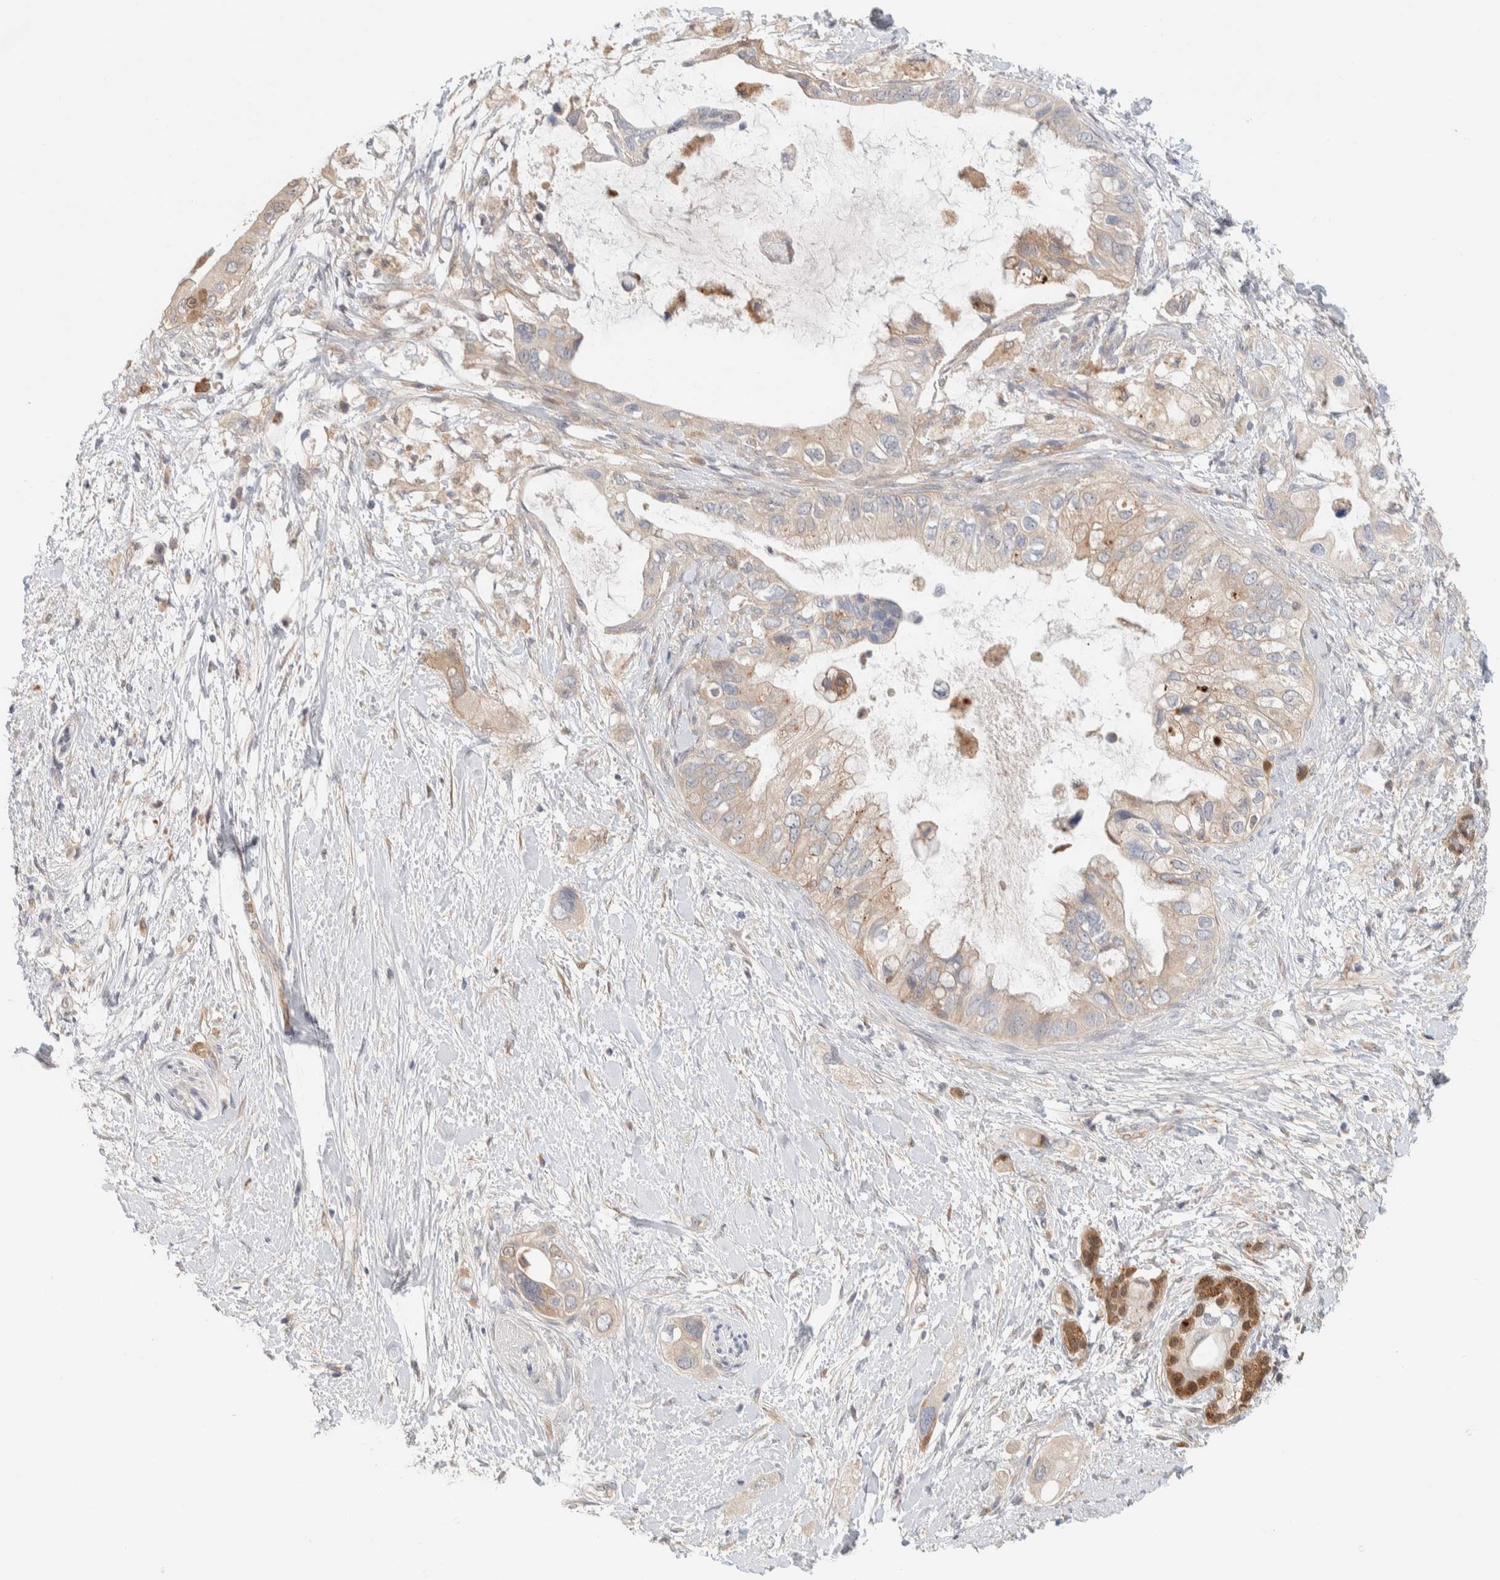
{"staining": {"intensity": "weak", "quantity": ">75%", "location": "cytoplasmic/membranous"}, "tissue": "pancreatic cancer", "cell_type": "Tumor cells", "image_type": "cancer", "snomed": [{"axis": "morphology", "description": "Adenocarcinoma, NOS"}, {"axis": "topography", "description": "Pancreas"}], "caption": "IHC (DAB (3,3'-diaminobenzidine)) staining of pancreatic cancer shows weak cytoplasmic/membranous protein positivity in approximately >75% of tumor cells.", "gene": "GCLM", "patient": {"sex": "female", "age": 56}}